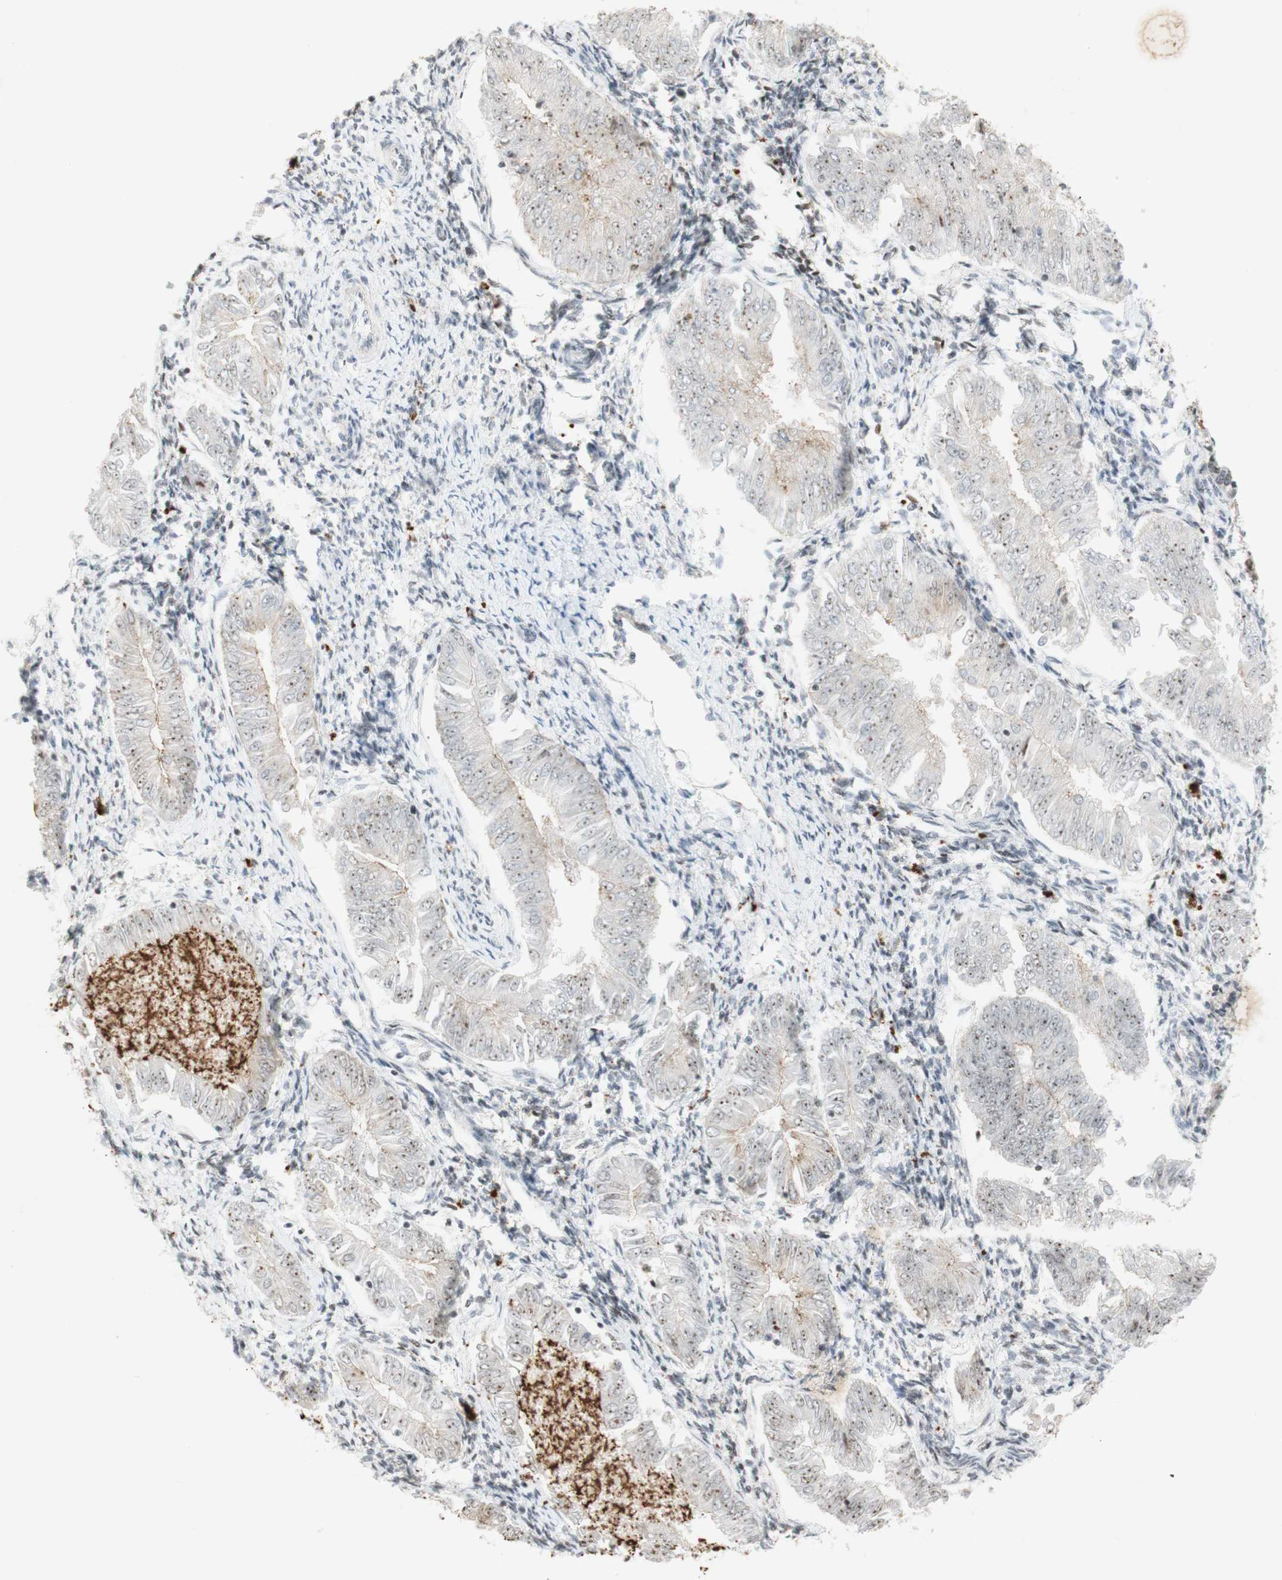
{"staining": {"intensity": "moderate", "quantity": "25%-75%", "location": "nuclear"}, "tissue": "endometrial cancer", "cell_type": "Tumor cells", "image_type": "cancer", "snomed": [{"axis": "morphology", "description": "Adenocarcinoma, NOS"}, {"axis": "topography", "description": "Endometrium"}], "caption": "DAB immunohistochemical staining of endometrial cancer shows moderate nuclear protein expression in approximately 25%-75% of tumor cells.", "gene": "IRF1", "patient": {"sex": "female", "age": 53}}